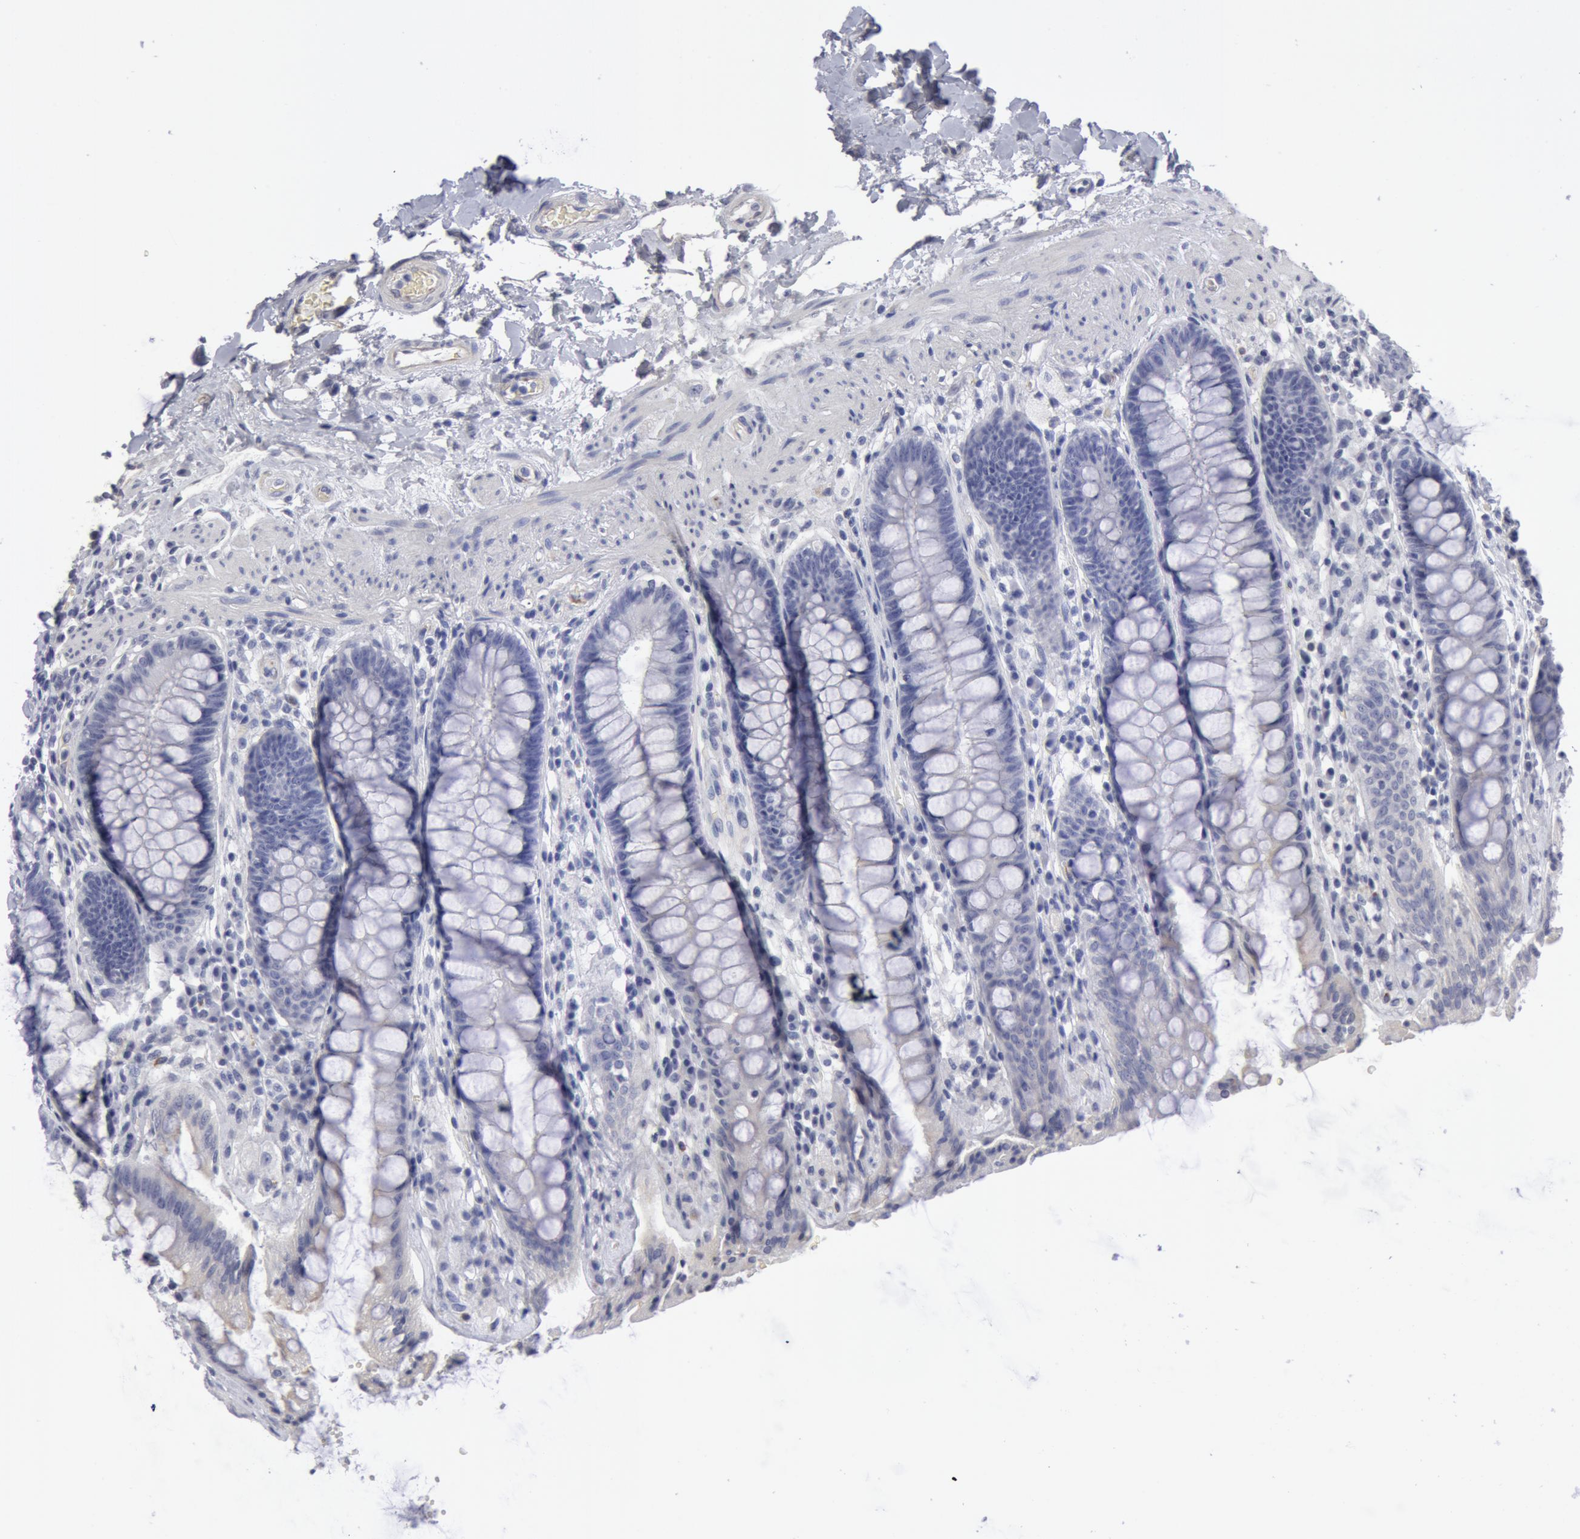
{"staining": {"intensity": "negative", "quantity": "none", "location": "none"}, "tissue": "rectum", "cell_type": "Glandular cells", "image_type": "normal", "snomed": [{"axis": "morphology", "description": "Normal tissue, NOS"}, {"axis": "topography", "description": "Rectum"}], "caption": "Glandular cells are negative for protein expression in unremarkable human rectum. The staining is performed using DAB brown chromogen with nuclei counter-stained in using hematoxylin.", "gene": "SMC1B", "patient": {"sex": "female", "age": 46}}